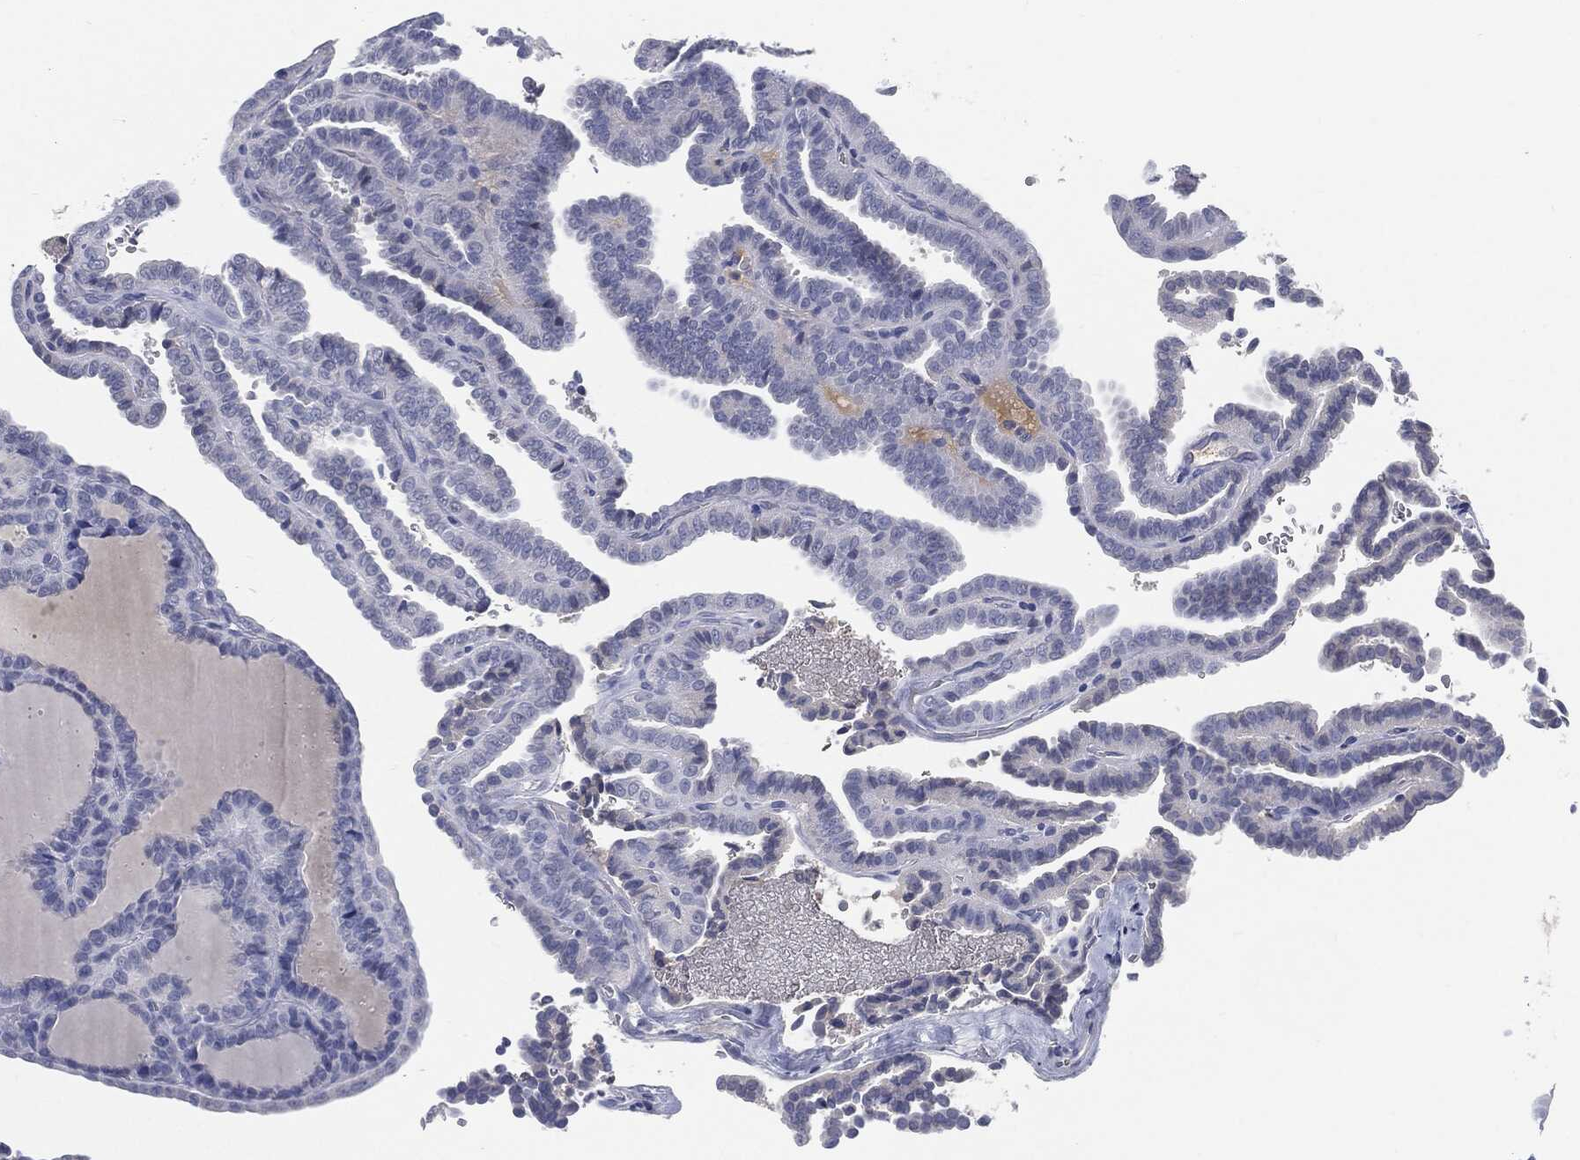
{"staining": {"intensity": "negative", "quantity": "none", "location": "none"}, "tissue": "thyroid cancer", "cell_type": "Tumor cells", "image_type": "cancer", "snomed": [{"axis": "morphology", "description": "Papillary adenocarcinoma, NOS"}, {"axis": "topography", "description": "Thyroid gland"}], "caption": "DAB immunohistochemical staining of human thyroid papillary adenocarcinoma demonstrates no significant staining in tumor cells.", "gene": "MST1", "patient": {"sex": "female", "age": 39}}